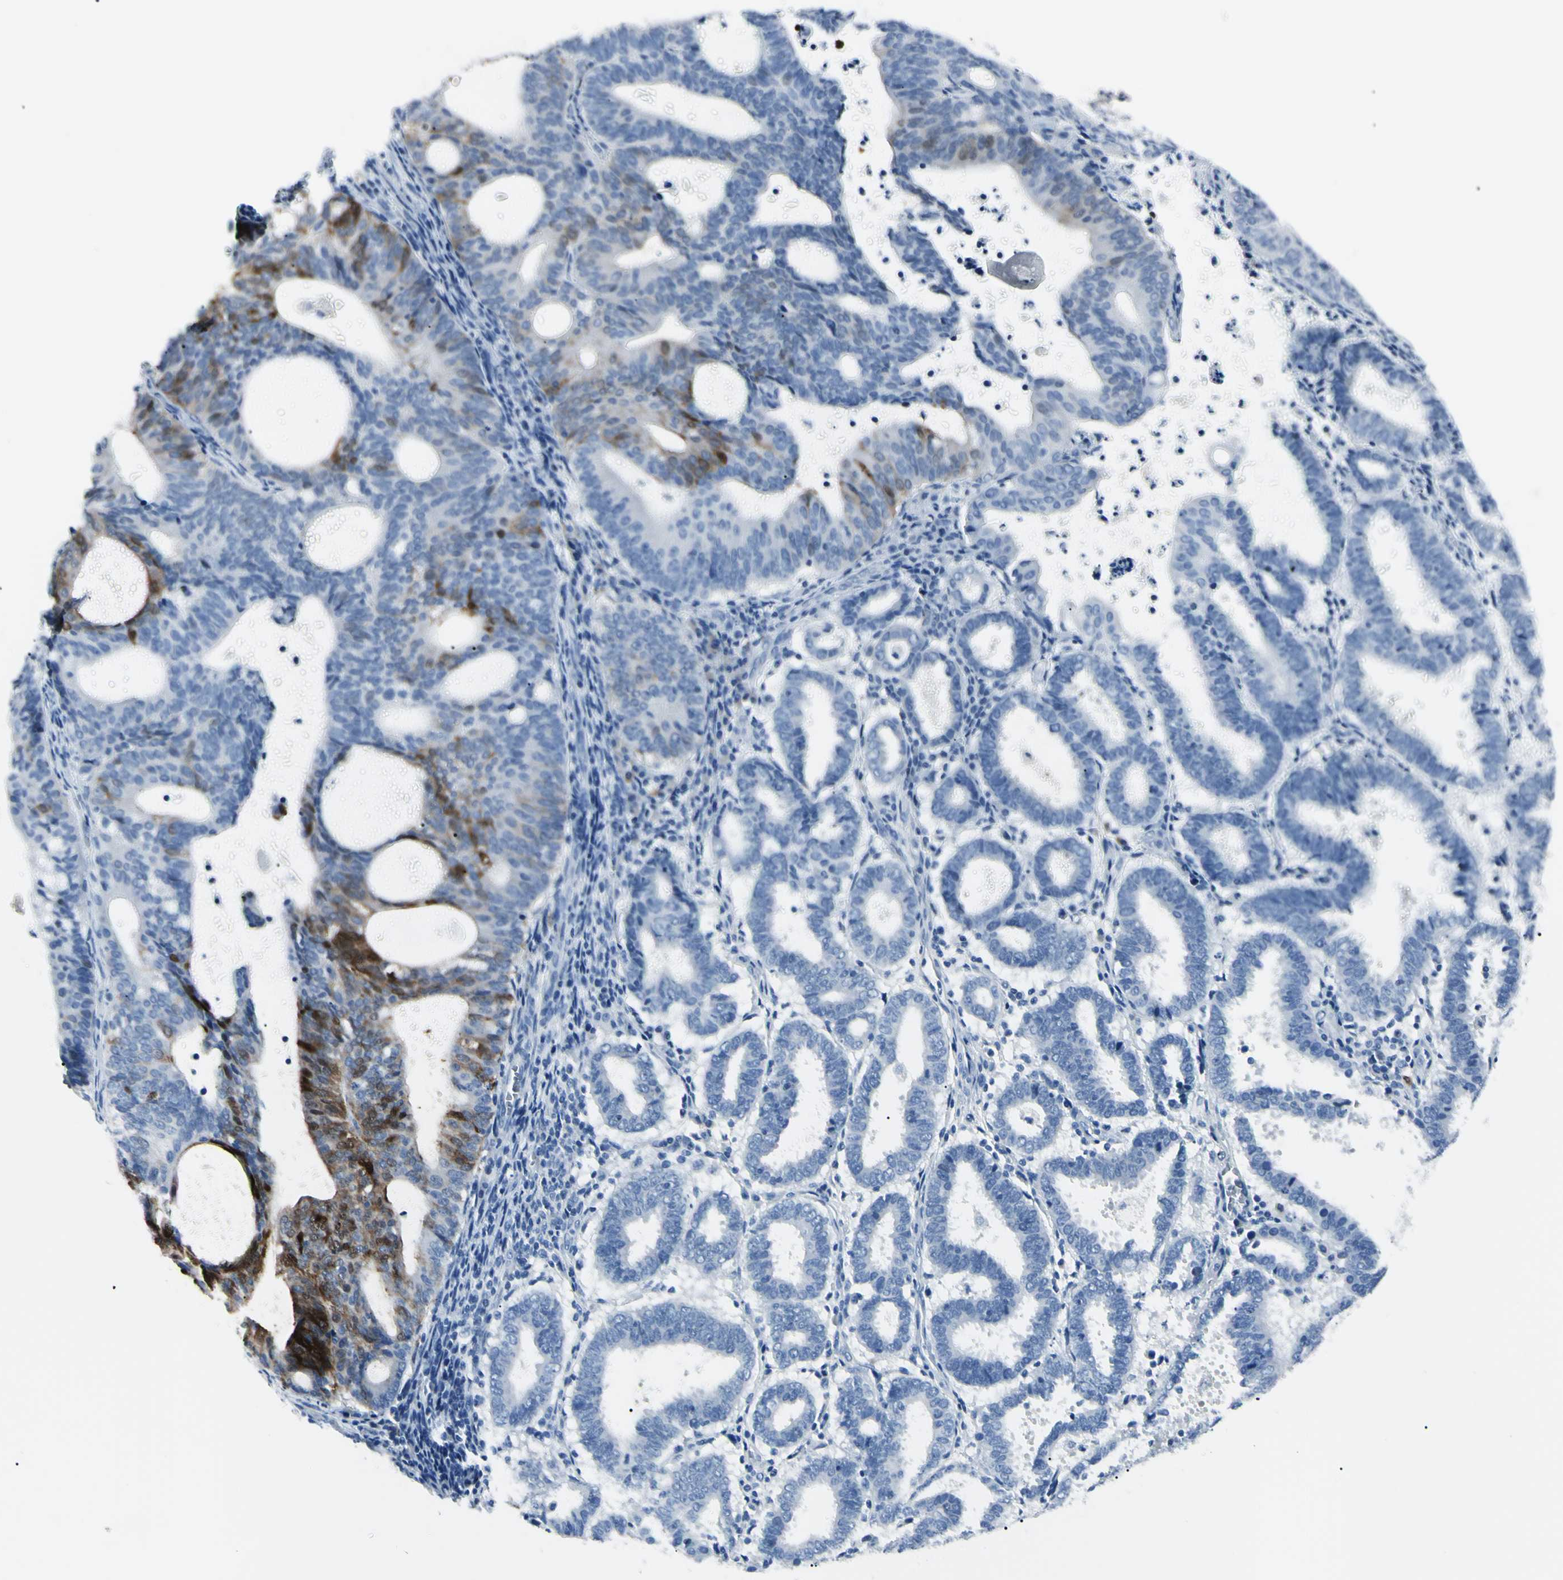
{"staining": {"intensity": "strong", "quantity": "<25%", "location": "cytoplasmic/membranous"}, "tissue": "endometrial cancer", "cell_type": "Tumor cells", "image_type": "cancer", "snomed": [{"axis": "morphology", "description": "Adenocarcinoma, NOS"}, {"axis": "topography", "description": "Uterus"}], "caption": "High-magnification brightfield microscopy of adenocarcinoma (endometrial) stained with DAB (3,3'-diaminobenzidine) (brown) and counterstained with hematoxylin (blue). tumor cells exhibit strong cytoplasmic/membranous positivity is identified in about<25% of cells.", "gene": "CA2", "patient": {"sex": "female", "age": 83}}